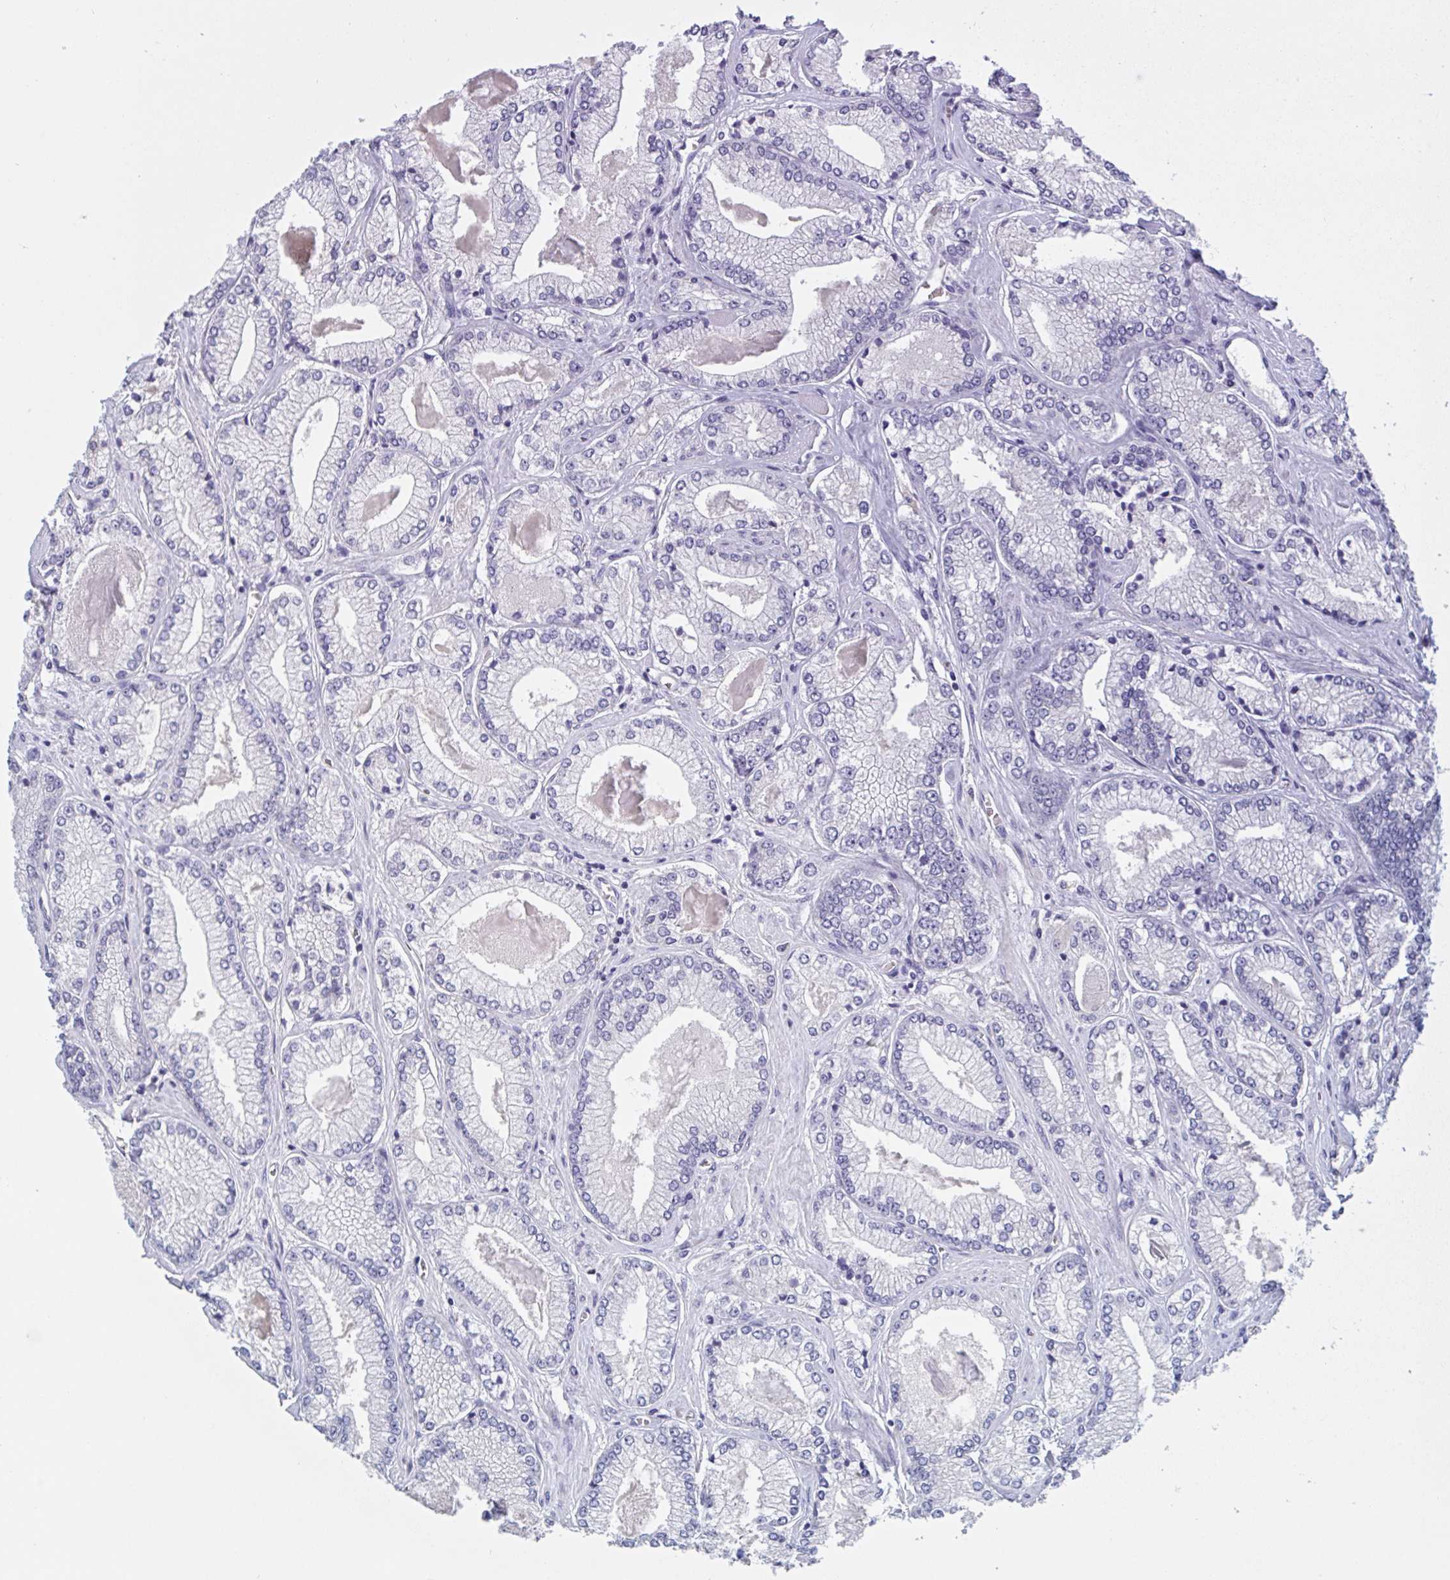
{"staining": {"intensity": "negative", "quantity": "none", "location": "none"}, "tissue": "prostate cancer", "cell_type": "Tumor cells", "image_type": "cancer", "snomed": [{"axis": "morphology", "description": "Adenocarcinoma, Low grade"}, {"axis": "topography", "description": "Prostate"}], "caption": "The micrograph displays no significant positivity in tumor cells of prostate cancer (adenocarcinoma (low-grade)). (Brightfield microscopy of DAB (3,3'-diaminobenzidine) IHC at high magnification).", "gene": "SERPINB13", "patient": {"sex": "male", "age": 67}}